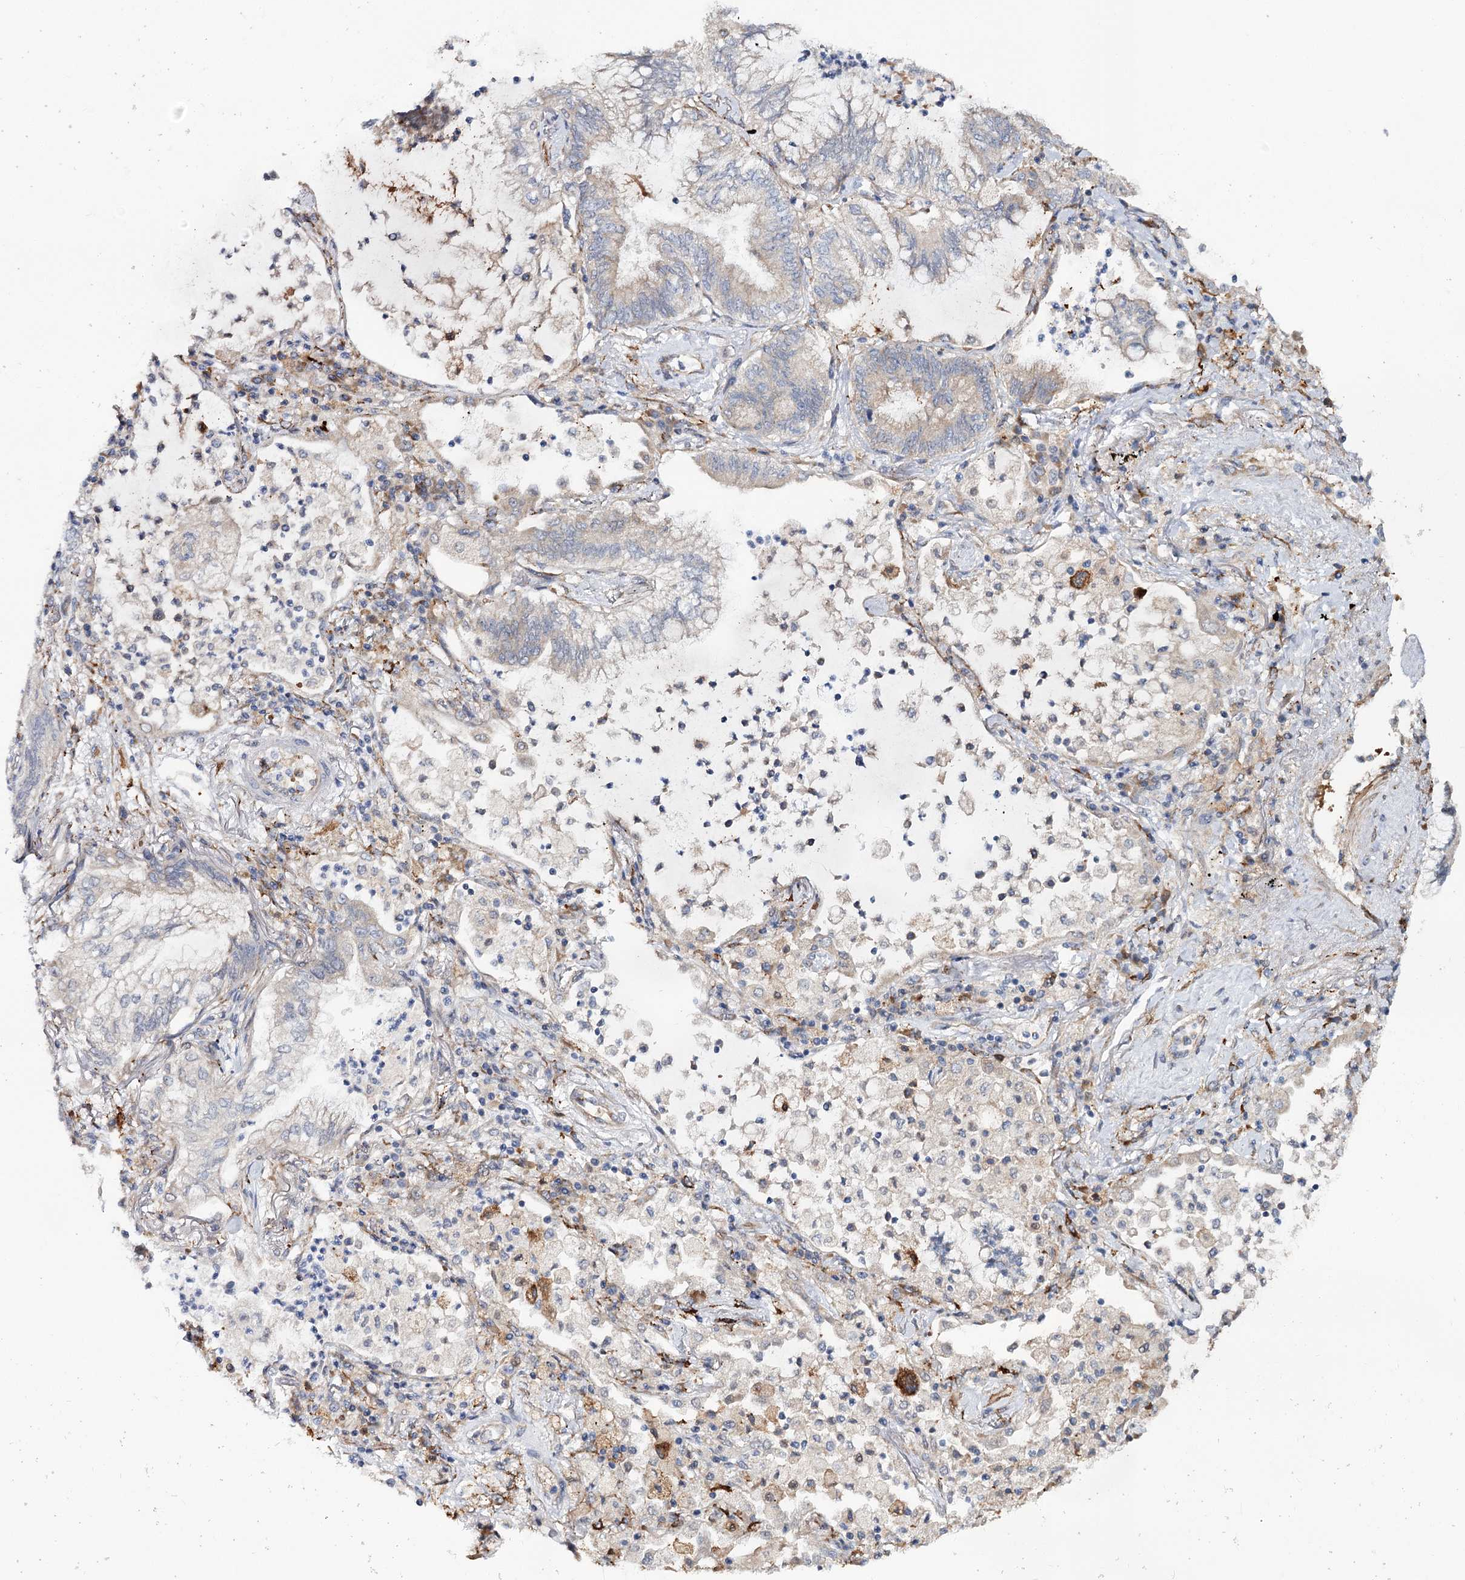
{"staining": {"intensity": "negative", "quantity": "none", "location": "none"}, "tissue": "lung cancer", "cell_type": "Tumor cells", "image_type": "cancer", "snomed": [{"axis": "morphology", "description": "Adenocarcinoma, NOS"}, {"axis": "topography", "description": "Lung"}], "caption": "The micrograph reveals no significant expression in tumor cells of lung adenocarcinoma.", "gene": "CIB4", "patient": {"sex": "female", "age": 70}}